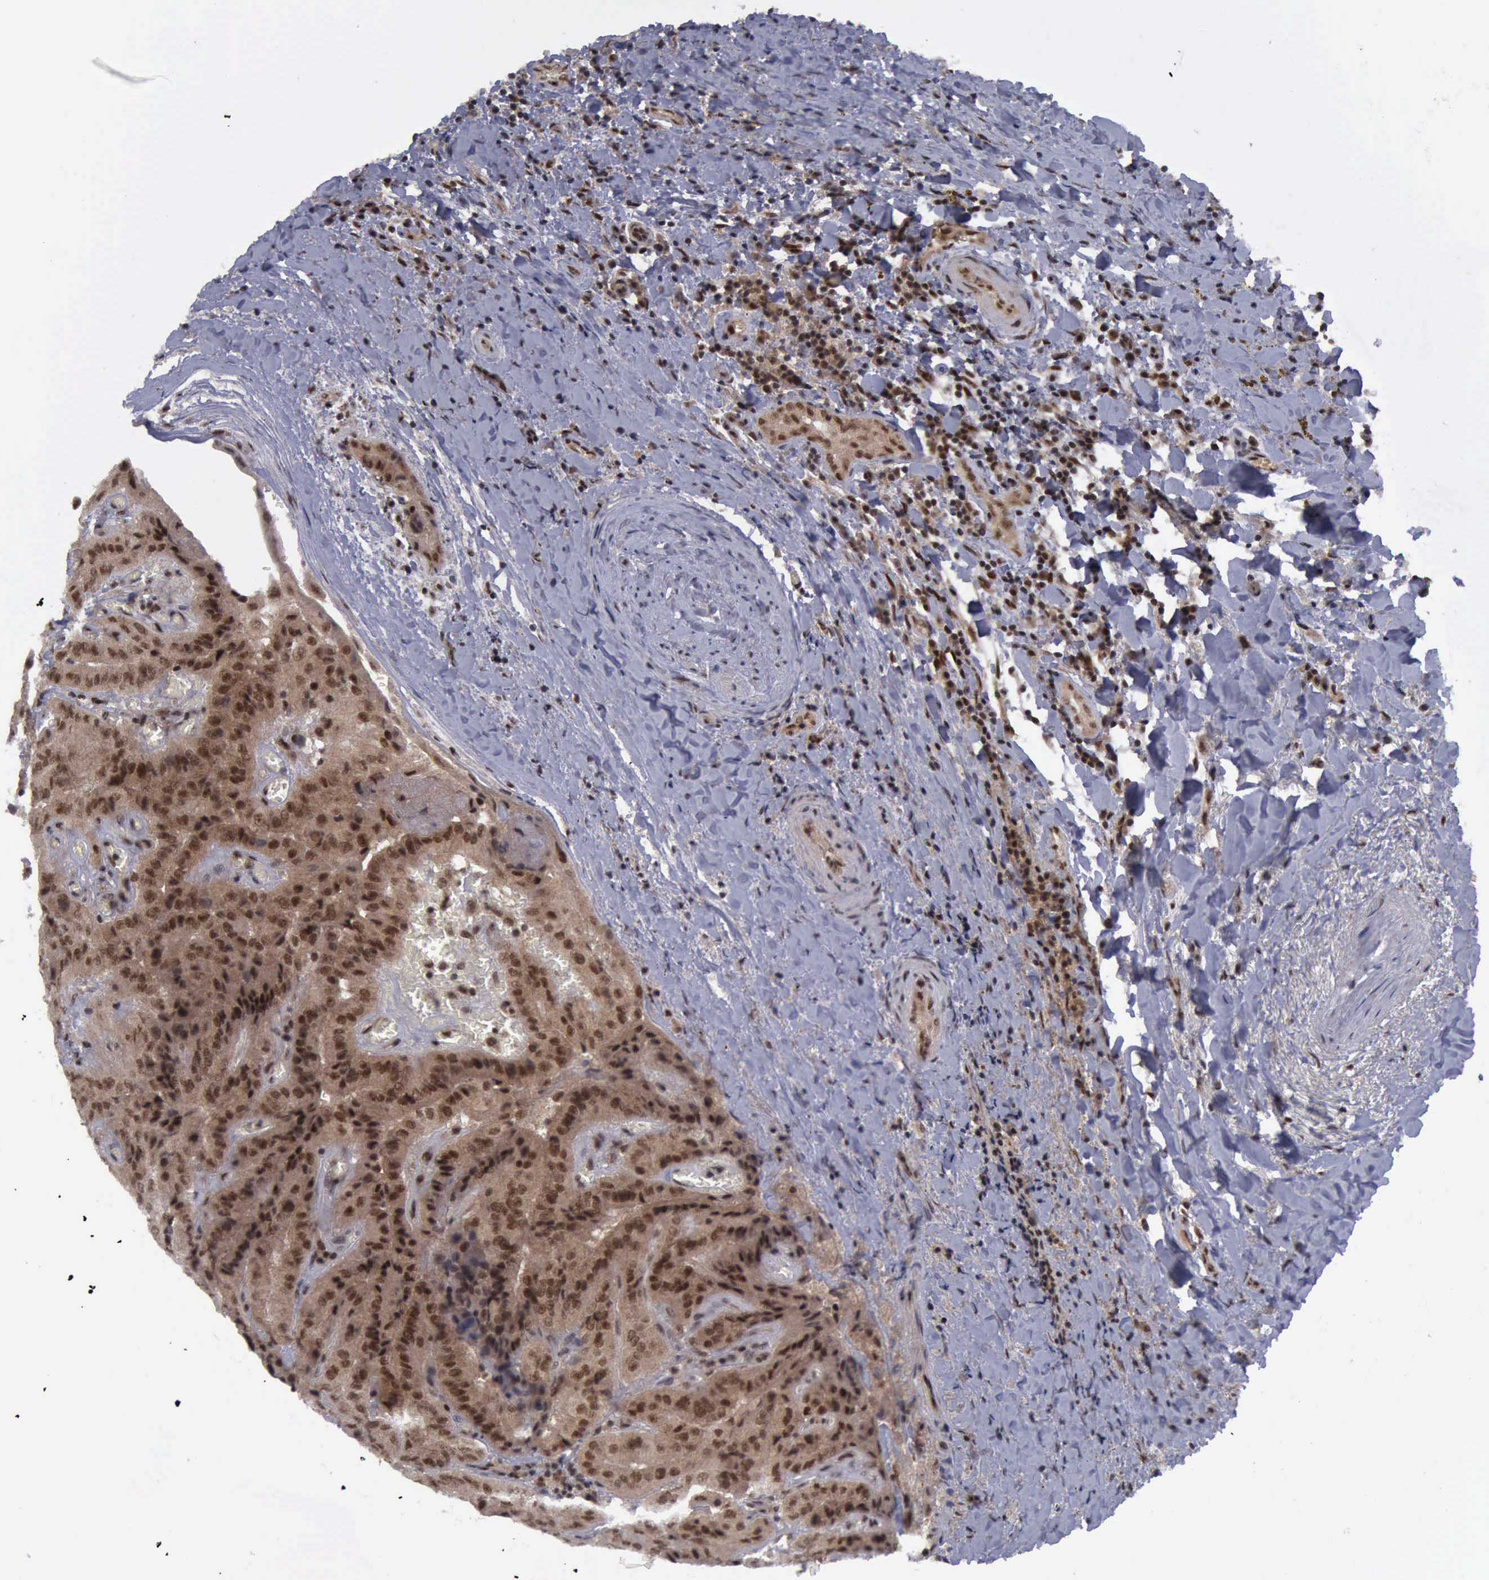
{"staining": {"intensity": "strong", "quantity": ">75%", "location": "cytoplasmic/membranous,nuclear"}, "tissue": "thyroid cancer", "cell_type": "Tumor cells", "image_type": "cancer", "snomed": [{"axis": "morphology", "description": "Papillary adenocarcinoma, NOS"}, {"axis": "topography", "description": "Thyroid gland"}], "caption": "An immunohistochemistry histopathology image of tumor tissue is shown. Protein staining in brown highlights strong cytoplasmic/membranous and nuclear positivity in thyroid cancer (papillary adenocarcinoma) within tumor cells. The staining was performed using DAB to visualize the protein expression in brown, while the nuclei were stained in blue with hematoxylin (Magnification: 20x).", "gene": "ATM", "patient": {"sex": "female", "age": 71}}